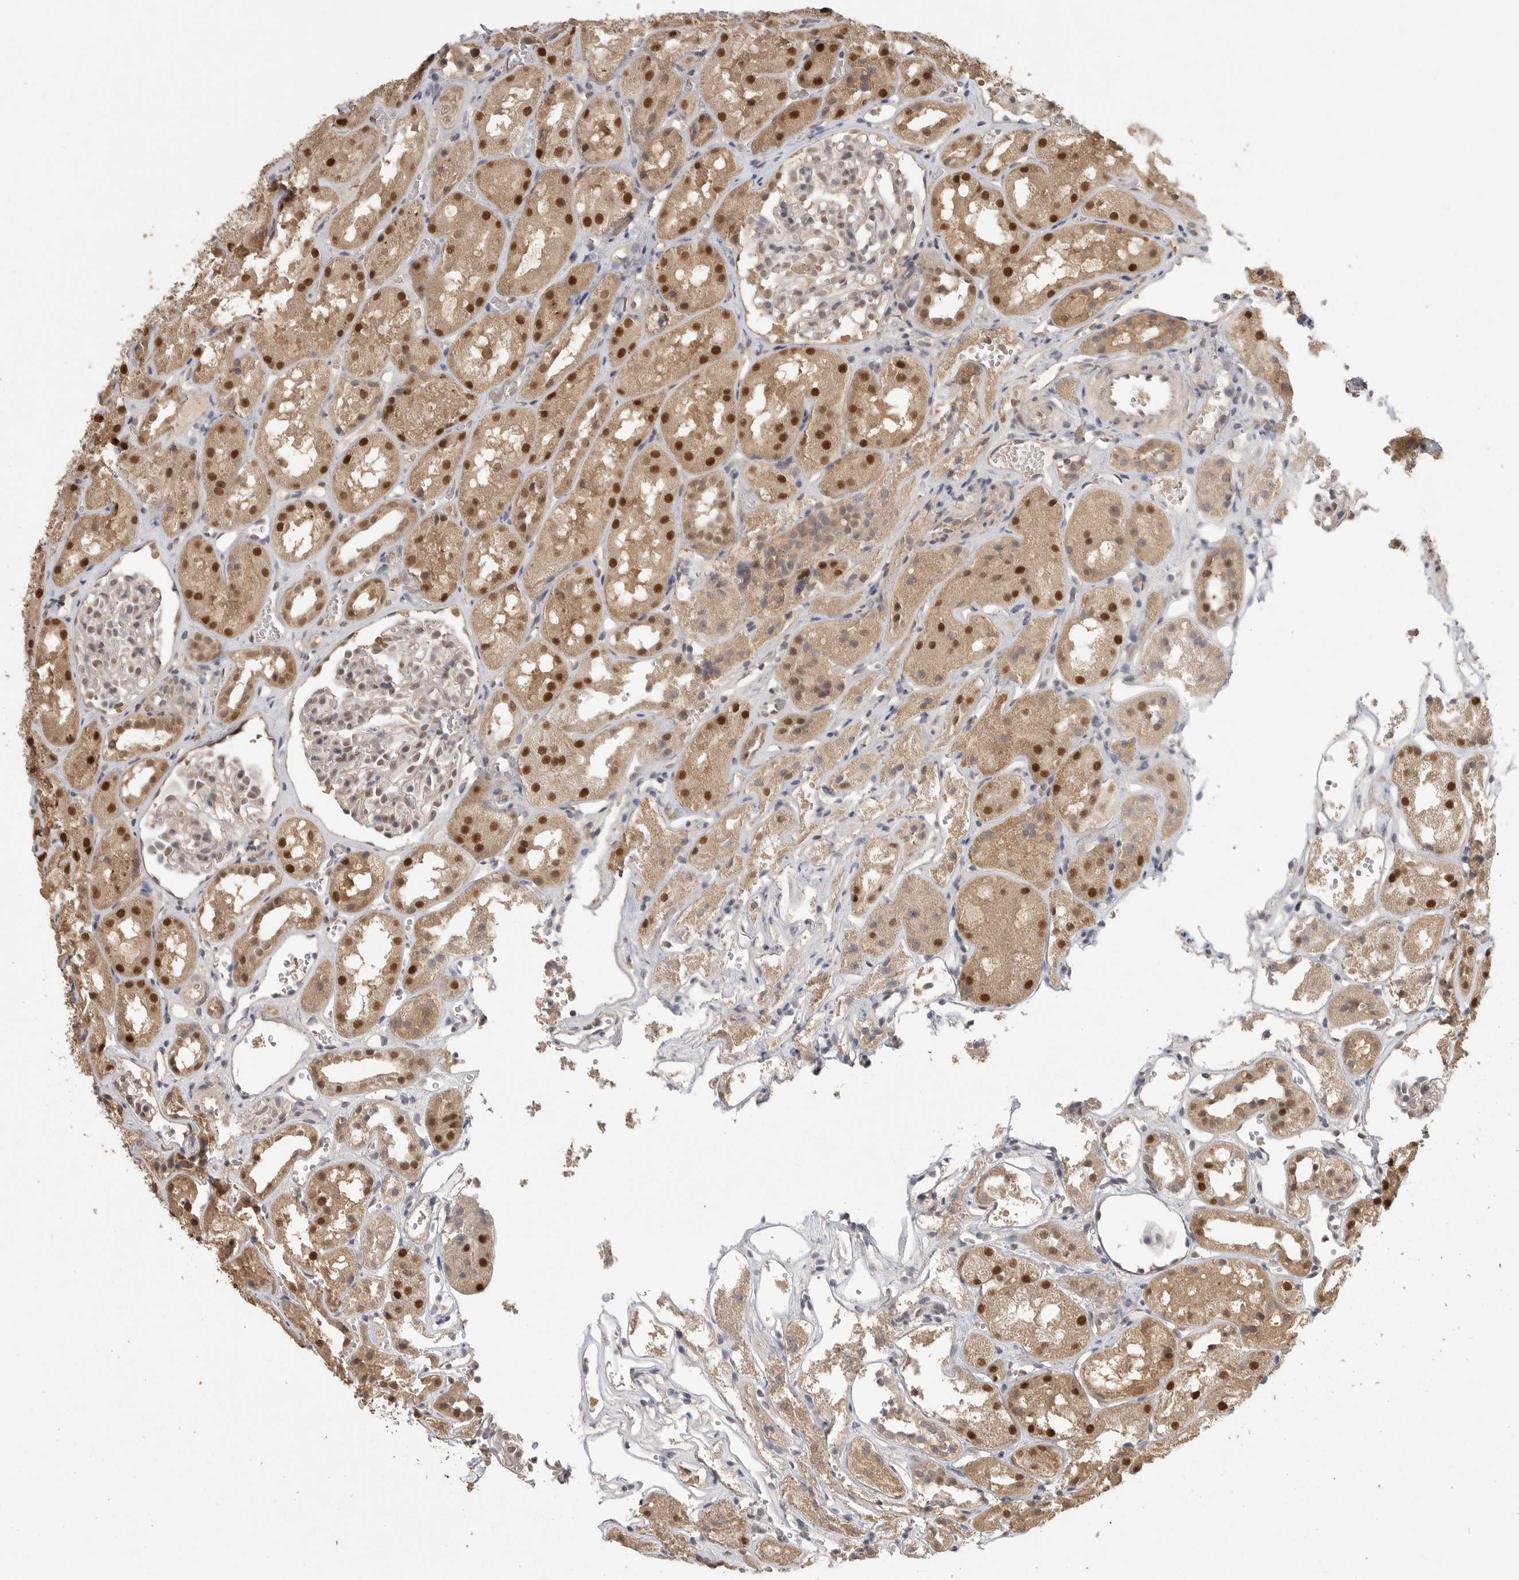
{"staining": {"intensity": "weak", "quantity": "25%-75%", "location": "nuclear"}, "tissue": "kidney", "cell_type": "Cells in glomeruli", "image_type": "normal", "snomed": [{"axis": "morphology", "description": "Normal tissue, NOS"}, {"axis": "topography", "description": "Kidney"}], "caption": "The histopathology image demonstrates a brown stain indicating the presence of a protein in the nuclear of cells in glomeruli in kidney.", "gene": "DFFA", "patient": {"sex": "male", "age": 16}}